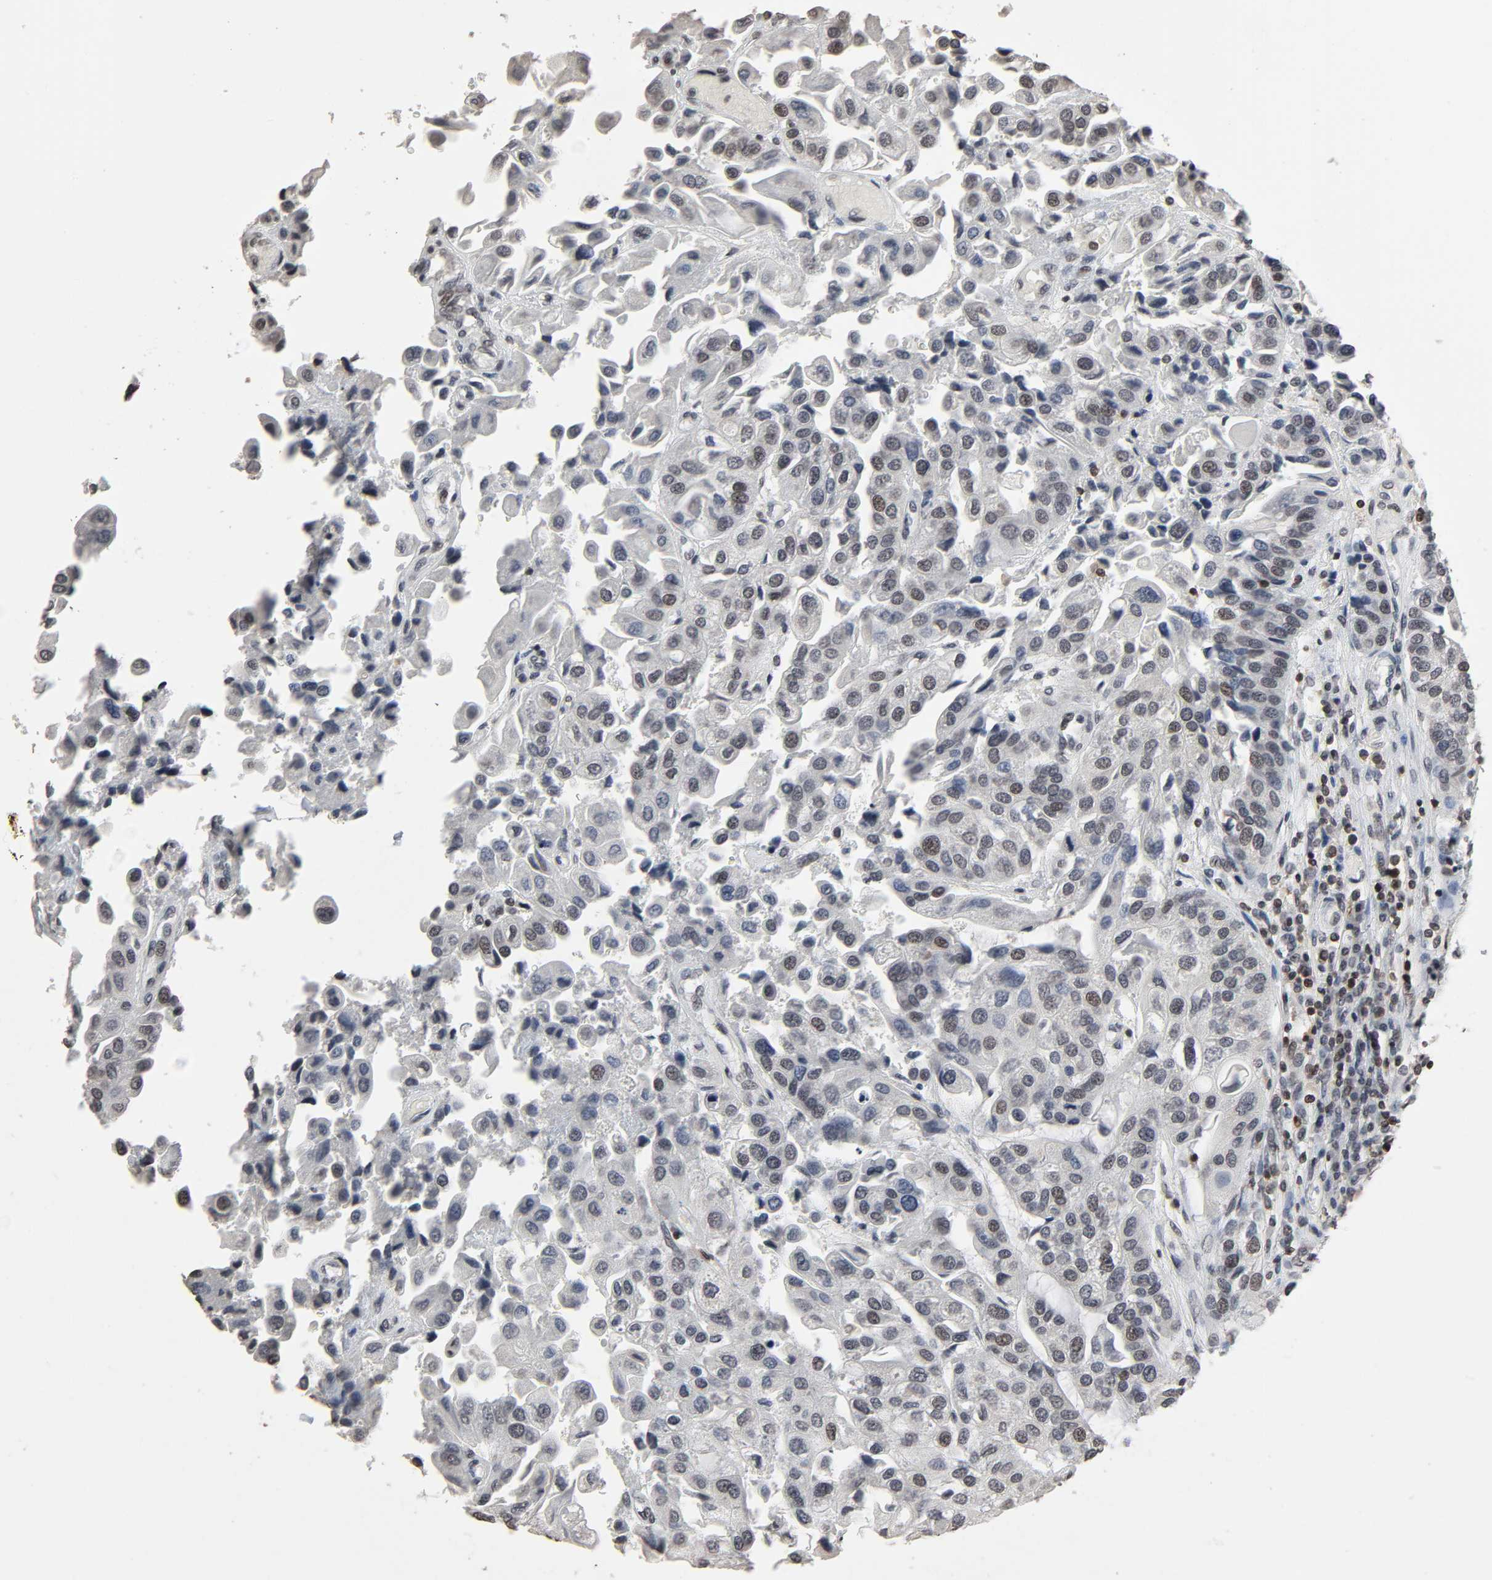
{"staining": {"intensity": "moderate", "quantity": "25%-75%", "location": "nuclear"}, "tissue": "urothelial cancer", "cell_type": "Tumor cells", "image_type": "cancer", "snomed": [{"axis": "morphology", "description": "Urothelial carcinoma, High grade"}, {"axis": "topography", "description": "Urinary bladder"}], "caption": "Immunohistochemistry of human high-grade urothelial carcinoma exhibits medium levels of moderate nuclear positivity in about 25%-75% of tumor cells. (Stains: DAB (3,3'-diaminobenzidine) in brown, nuclei in blue, Microscopy: brightfield microscopy at high magnification).", "gene": "STK4", "patient": {"sex": "female", "age": 64}}